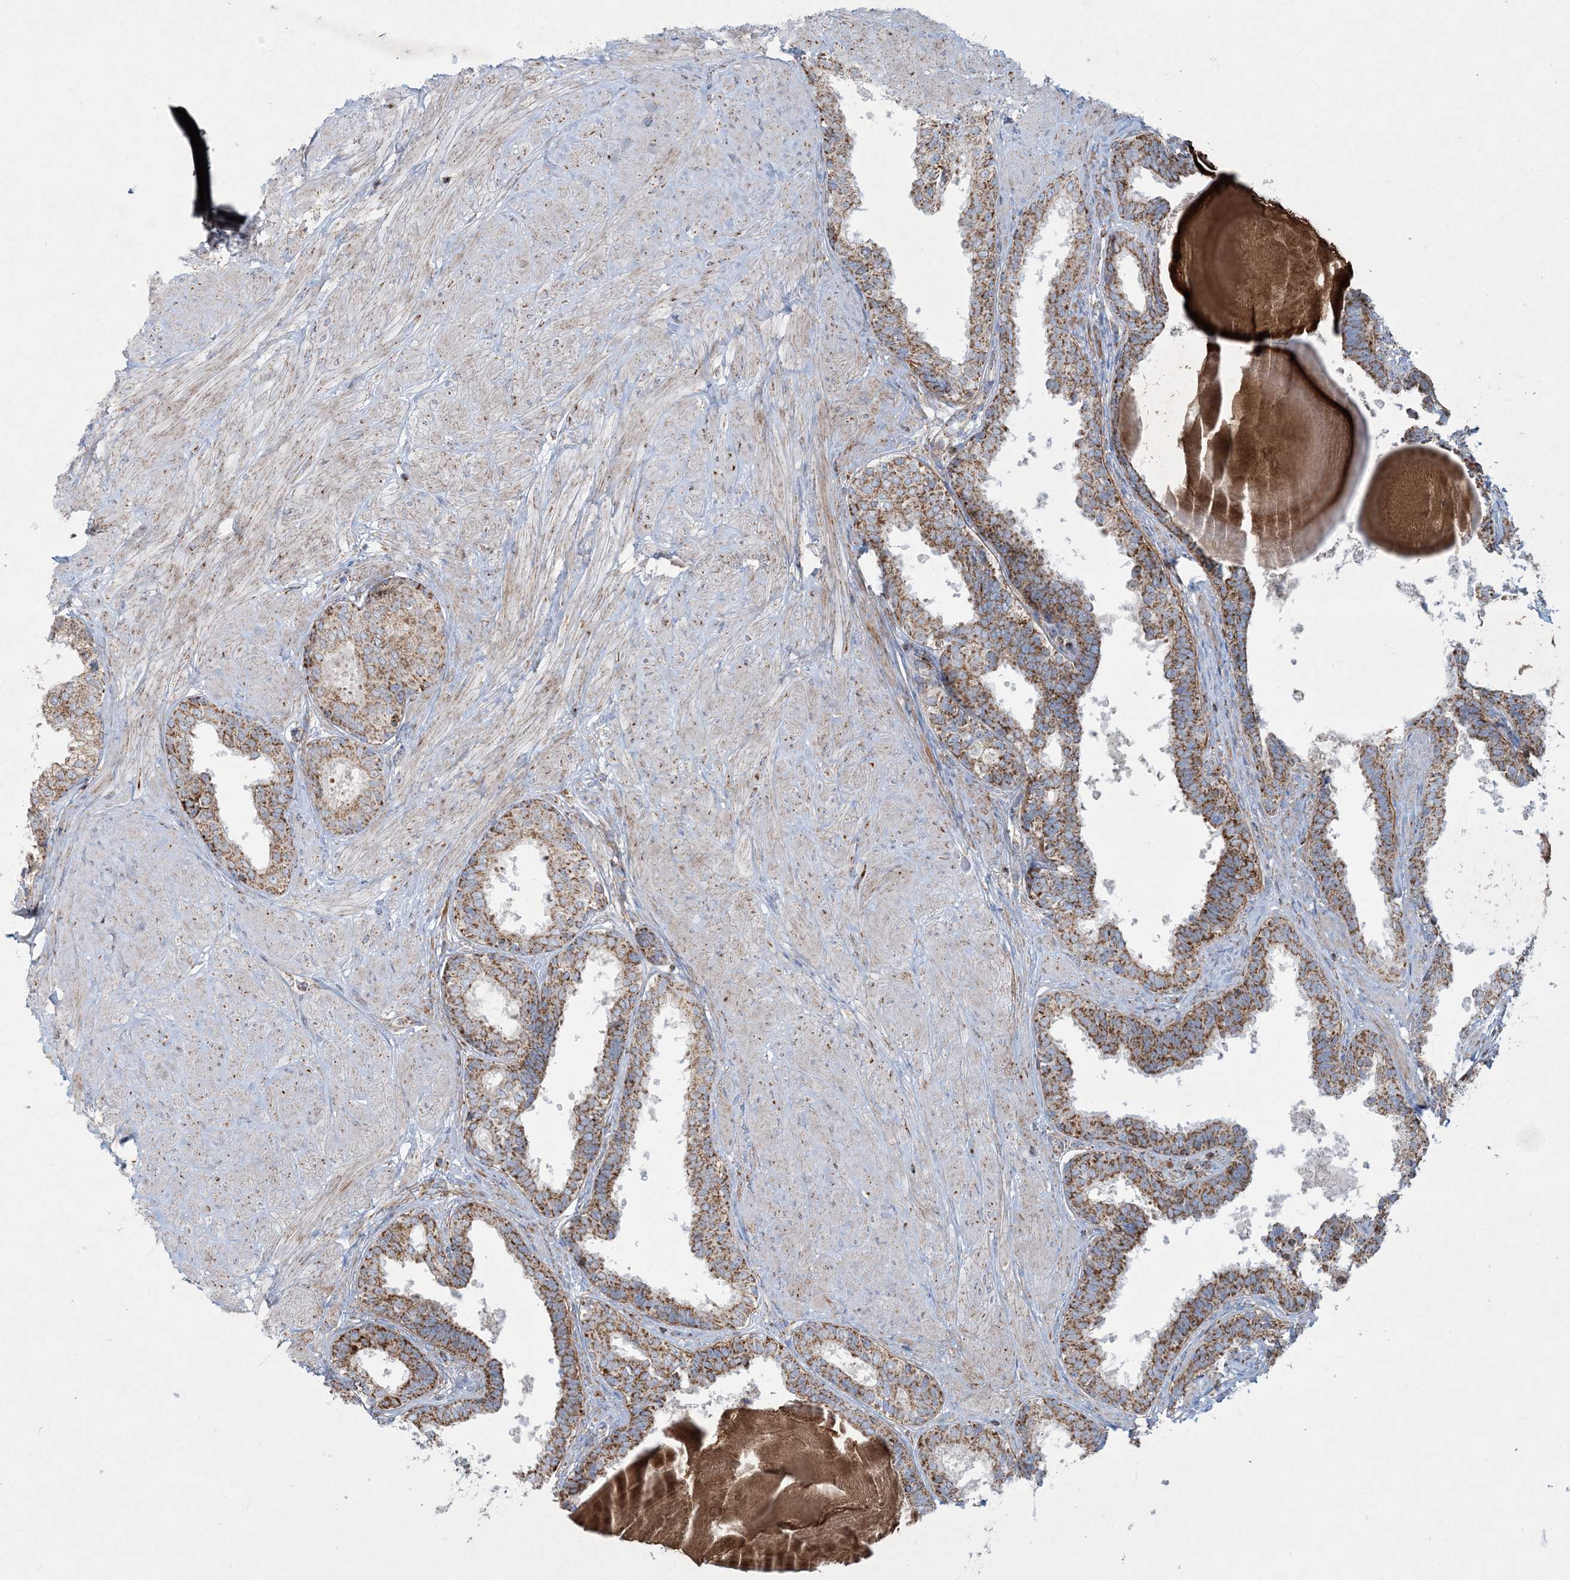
{"staining": {"intensity": "moderate", "quantity": ">75%", "location": "cytoplasmic/membranous"}, "tissue": "prostate", "cell_type": "Glandular cells", "image_type": "normal", "snomed": [{"axis": "morphology", "description": "Normal tissue, NOS"}, {"axis": "topography", "description": "Prostate"}], "caption": "Prostate stained for a protein reveals moderate cytoplasmic/membranous positivity in glandular cells.", "gene": "BEND4", "patient": {"sex": "male", "age": 48}}